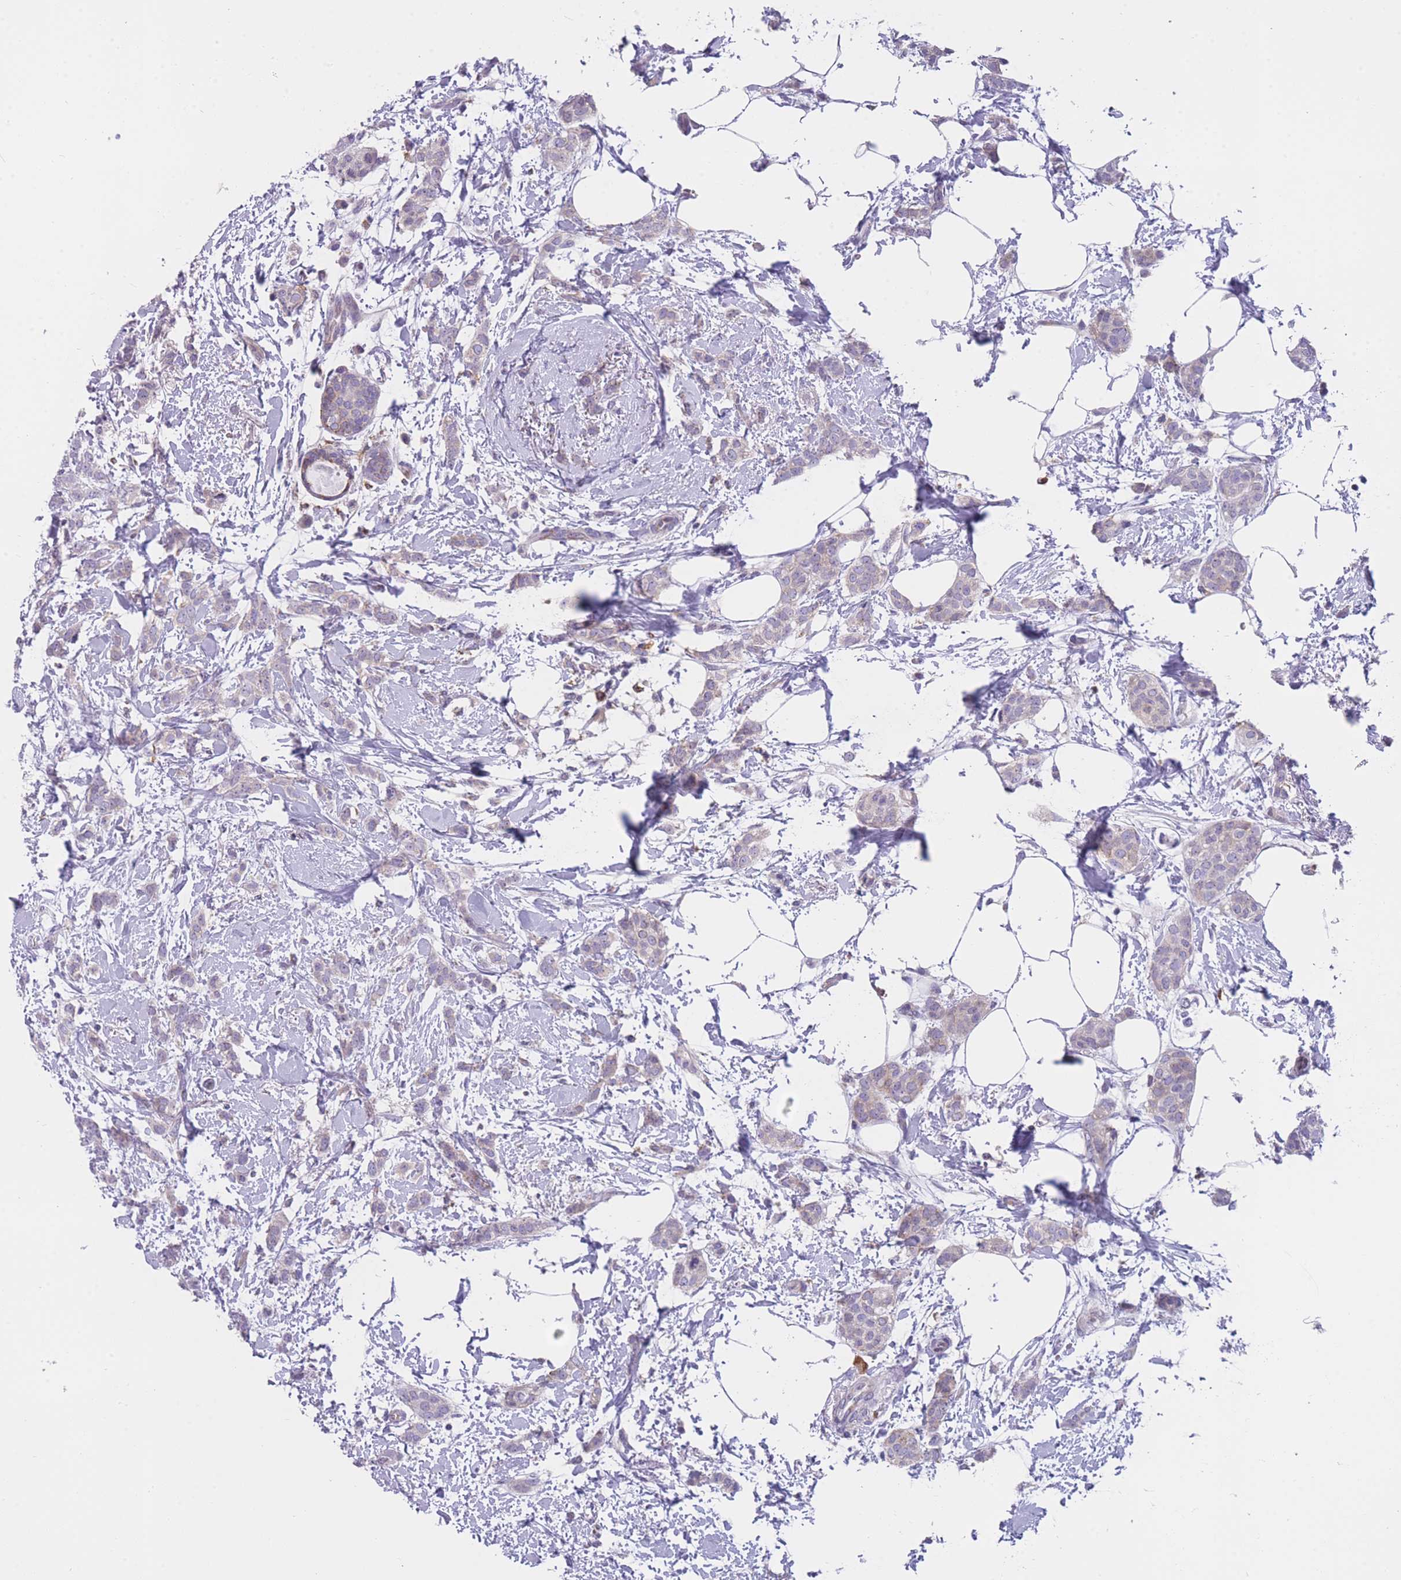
{"staining": {"intensity": "weak", "quantity": "<25%", "location": "cytoplasmic/membranous"}, "tissue": "breast cancer", "cell_type": "Tumor cells", "image_type": "cancer", "snomed": [{"axis": "morphology", "description": "Duct carcinoma"}, {"axis": "topography", "description": "Breast"}], "caption": "The IHC photomicrograph has no significant expression in tumor cells of breast cancer (invasive ductal carcinoma) tissue.", "gene": "ZNF662", "patient": {"sex": "female", "age": 72}}